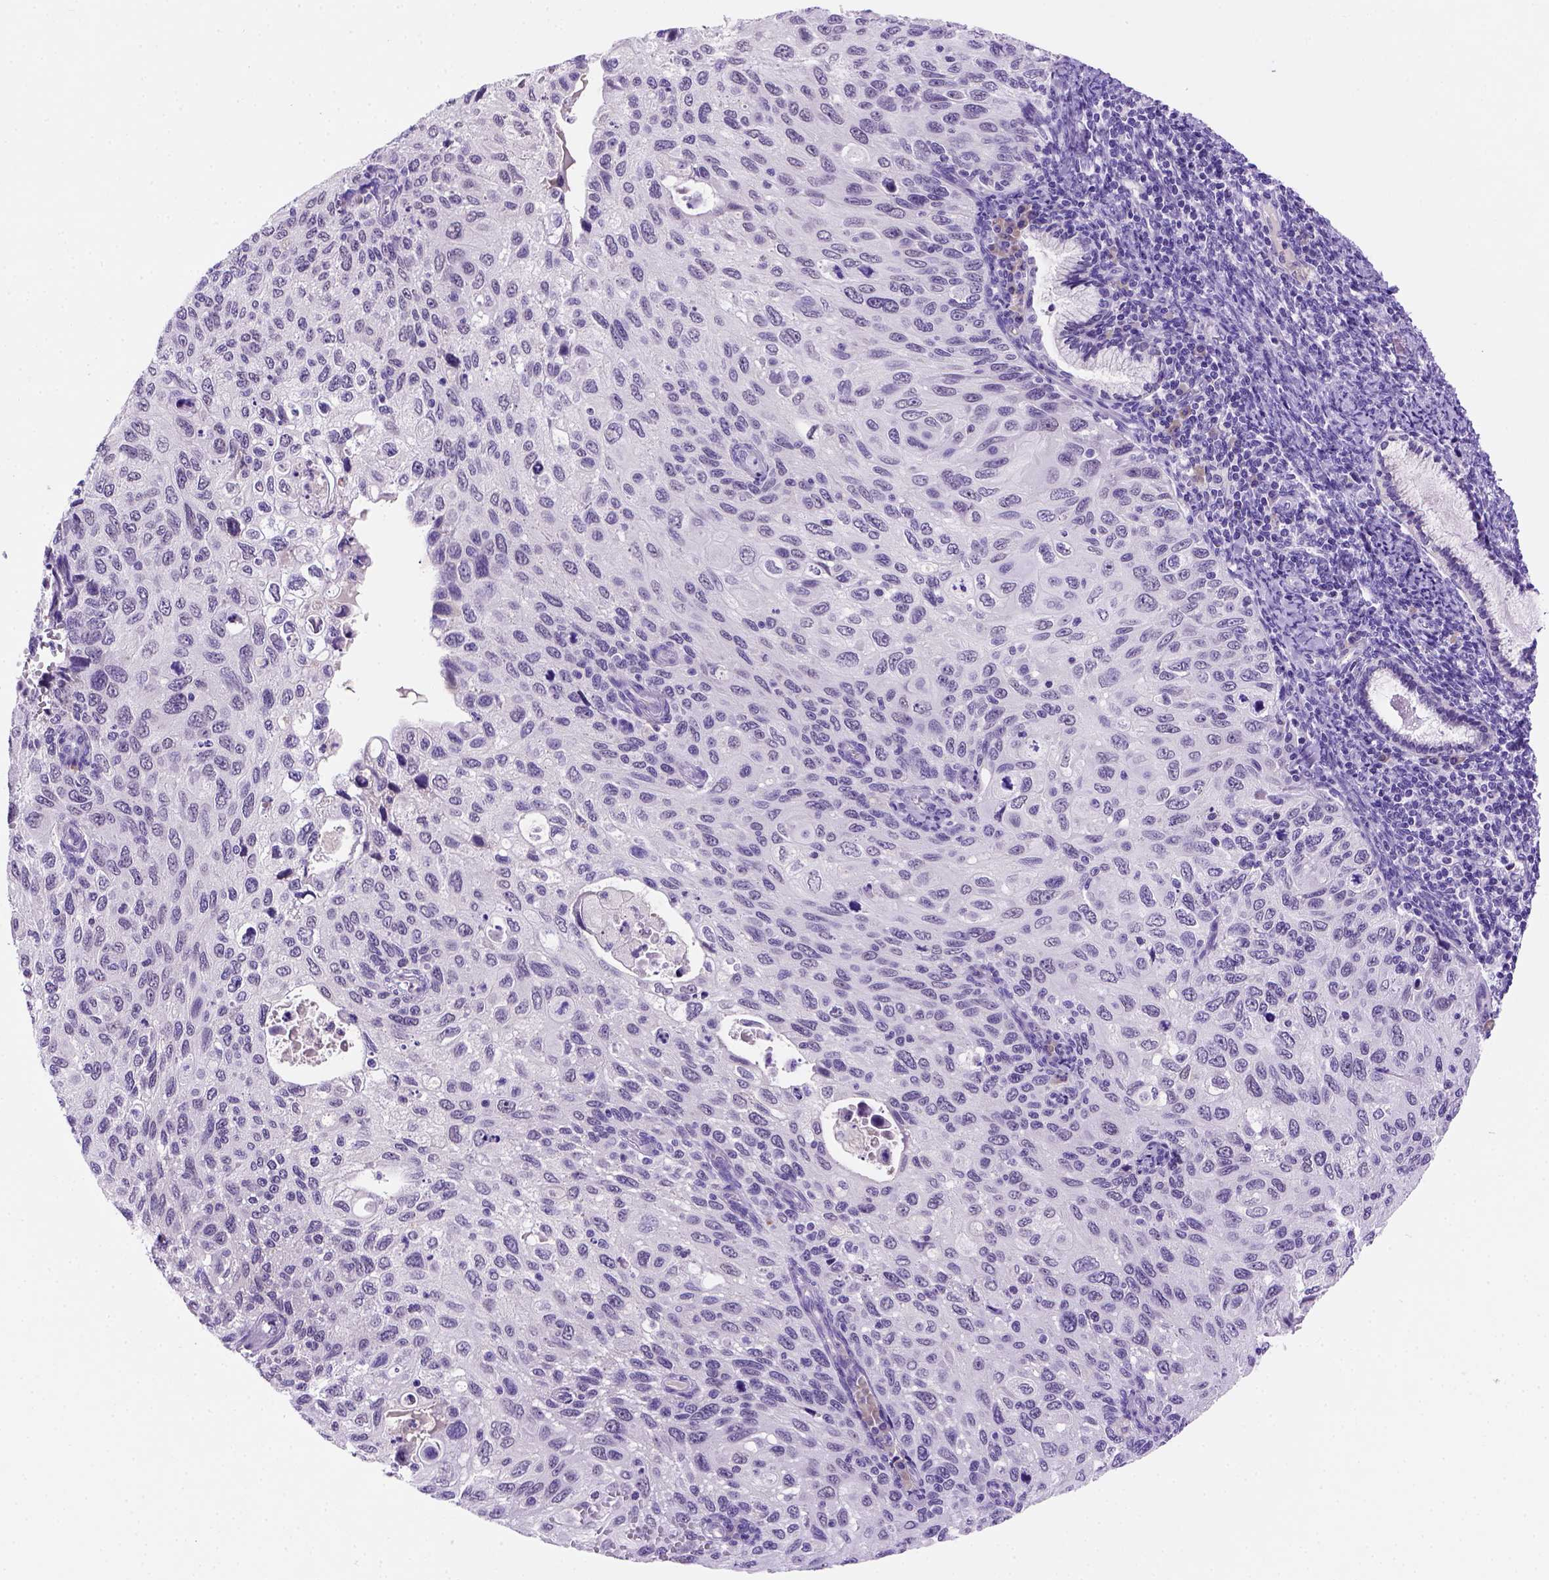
{"staining": {"intensity": "negative", "quantity": "none", "location": "none"}, "tissue": "cervical cancer", "cell_type": "Tumor cells", "image_type": "cancer", "snomed": [{"axis": "morphology", "description": "Squamous cell carcinoma, NOS"}, {"axis": "topography", "description": "Cervix"}], "caption": "The histopathology image shows no significant expression in tumor cells of cervical cancer.", "gene": "FAM81B", "patient": {"sex": "female", "age": 70}}